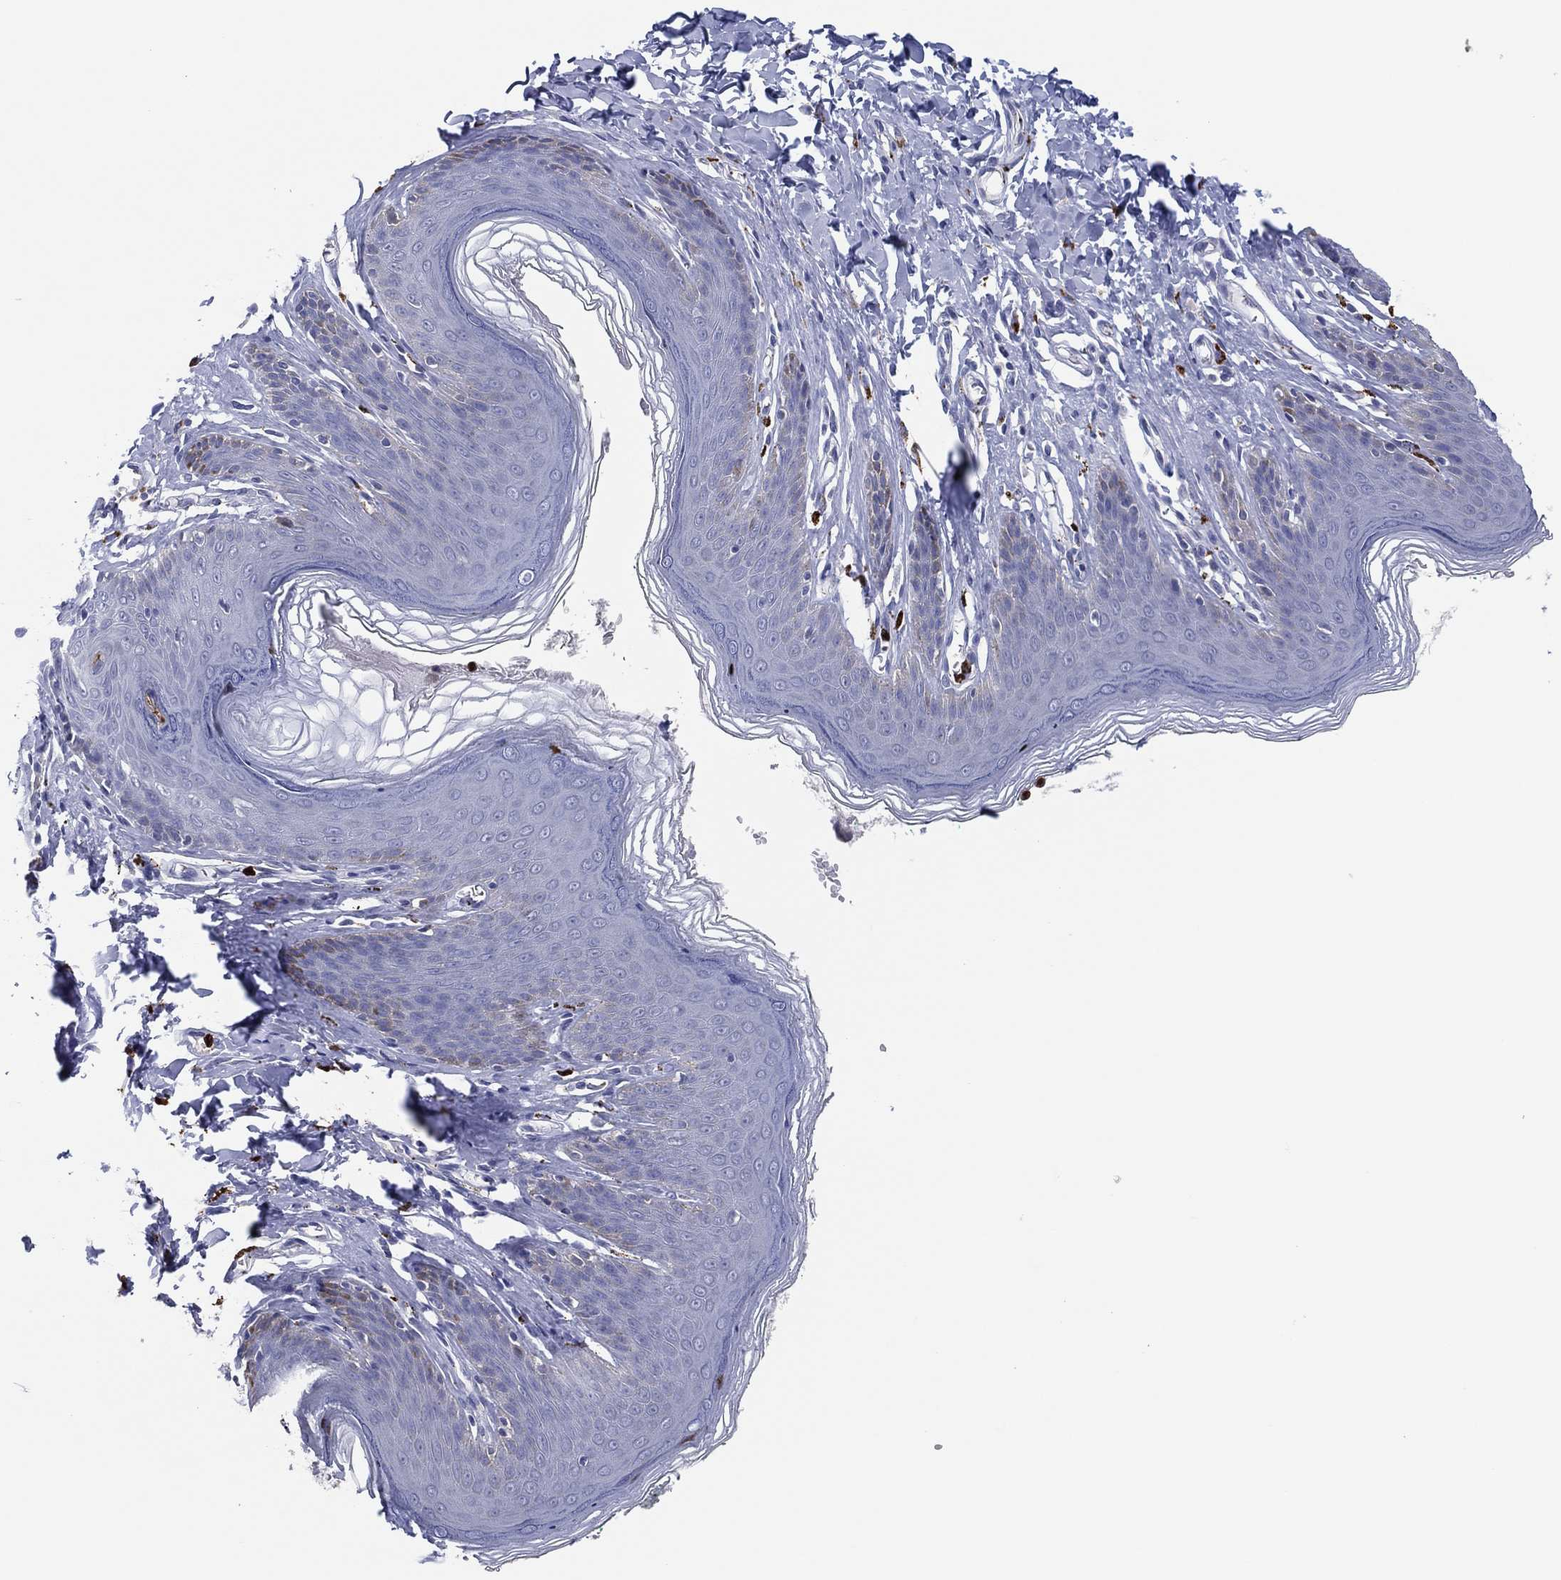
{"staining": {"intensity": "negative", "quantity": "none", "location": "none"}, "tissue": "skin", "cell_type": "Epidermal cells", "image_type": "normal", "snomed": [{"axis": "morphology", "description": "Normal tissue, NOS"}, {"axis": "topography", "description": "Vulva"}, {"axis": "topography", "description": "Peripheral nerve tissue"}], "caption": "Protein analysis of normal skin shows no significant expression in epidermal cells. (Stains: DAB (3,3'-diaminobenzidine) immunohistochemistry (IHC) with hematoxylin counter stain, Microscopy: brightfield microscopy at high magnification).", "gene": "PLAC8", "patient": {"sex": "female", "age": 66}}